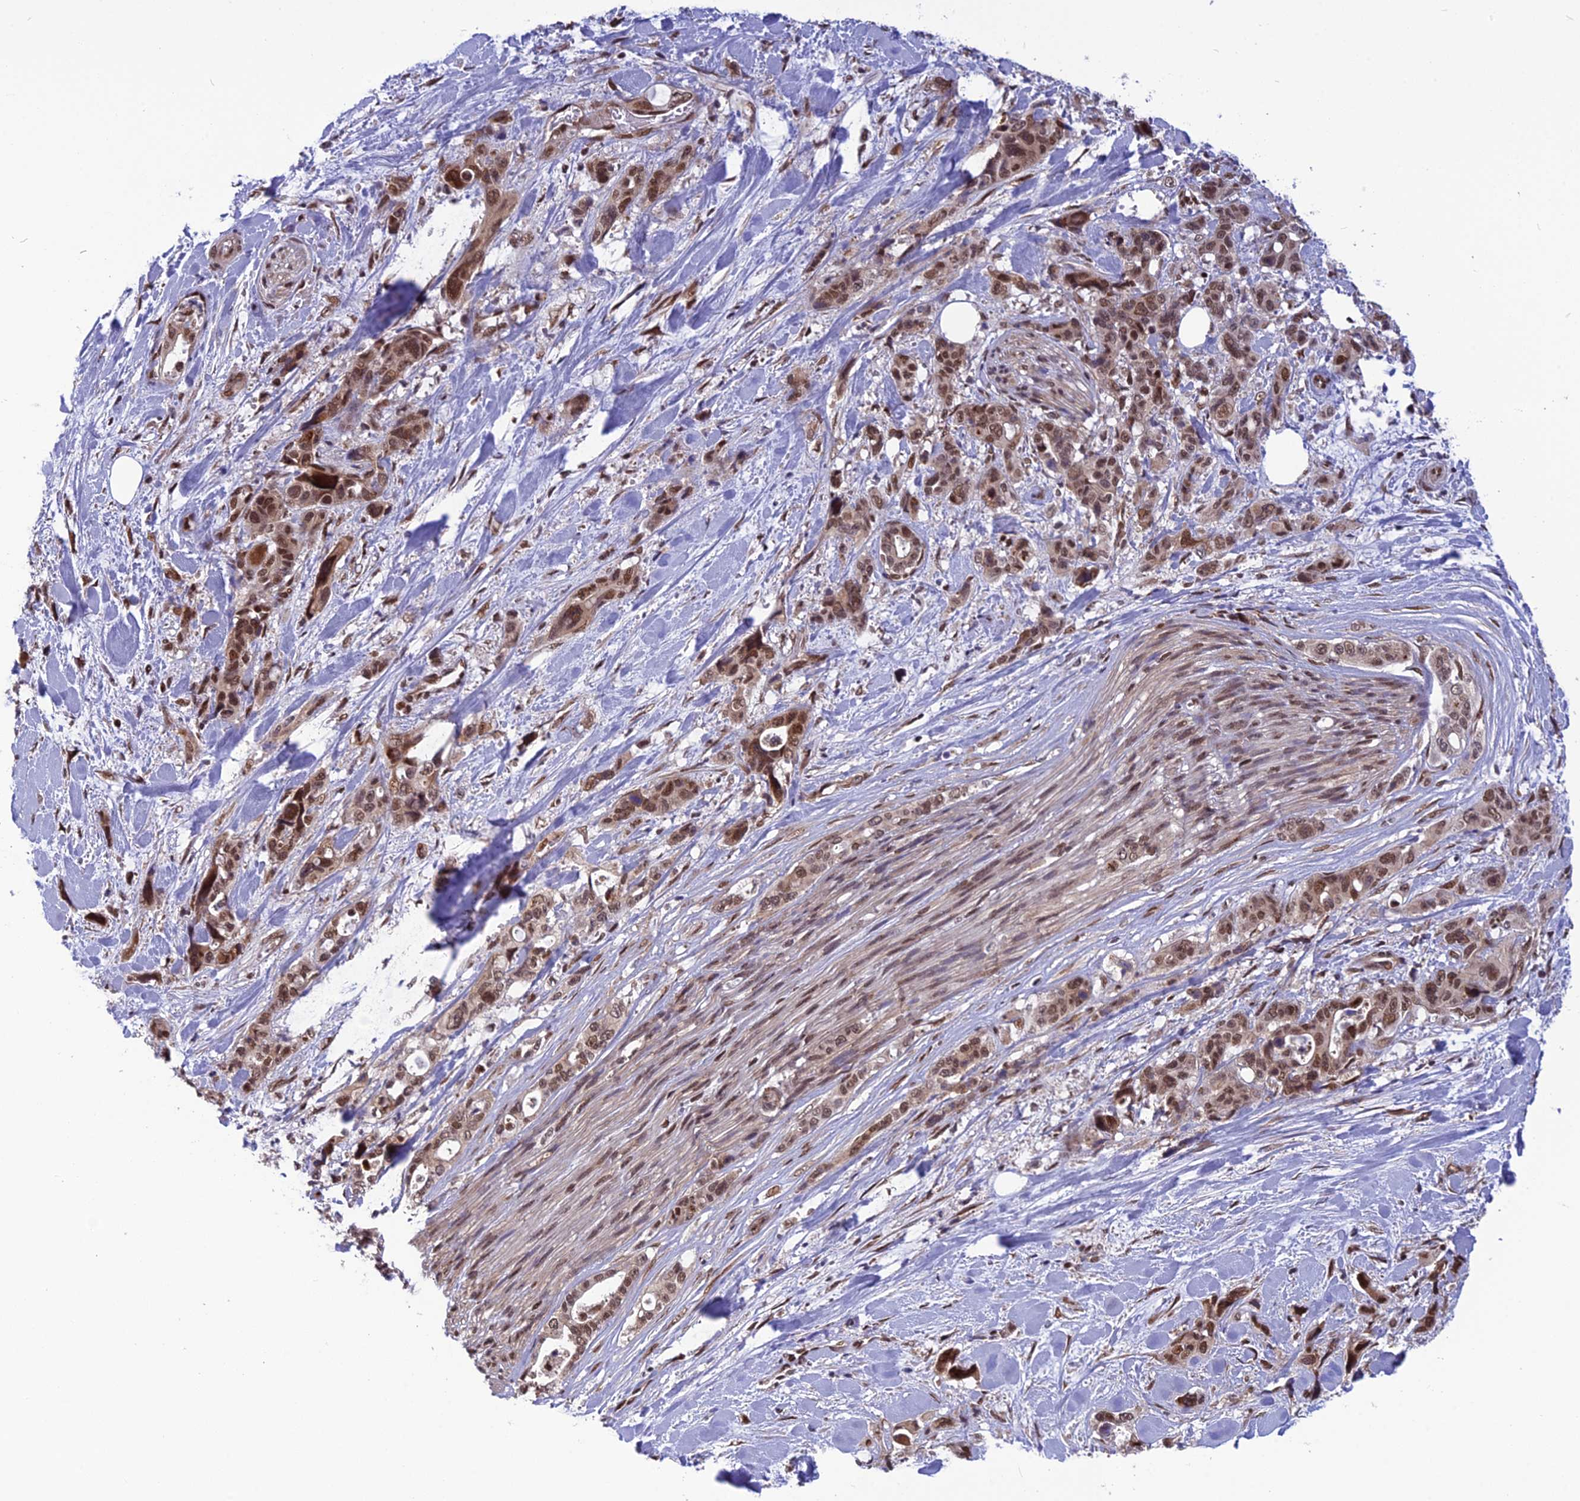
{"staining": {"intensity": "moderate", "quantity": ">75%", "location": "nuclear"}, "tissue": "pancreatic cancer", "cell_type": "Tumor cells", "image_type": "cancer", "snomed": [{"axis": "morphology", "description": "Adenocarcinoma, NOS"}, {"axis": "topography", "description": "Pancreas"}], "caption": "IHC of human adenocarcinoma (pancreatic) displays medium levels of moderate nuclear staining in approximately >75% of tumor cells.", "gene": "RTRAF", "patient": {"sex": "male", "age": 46}}